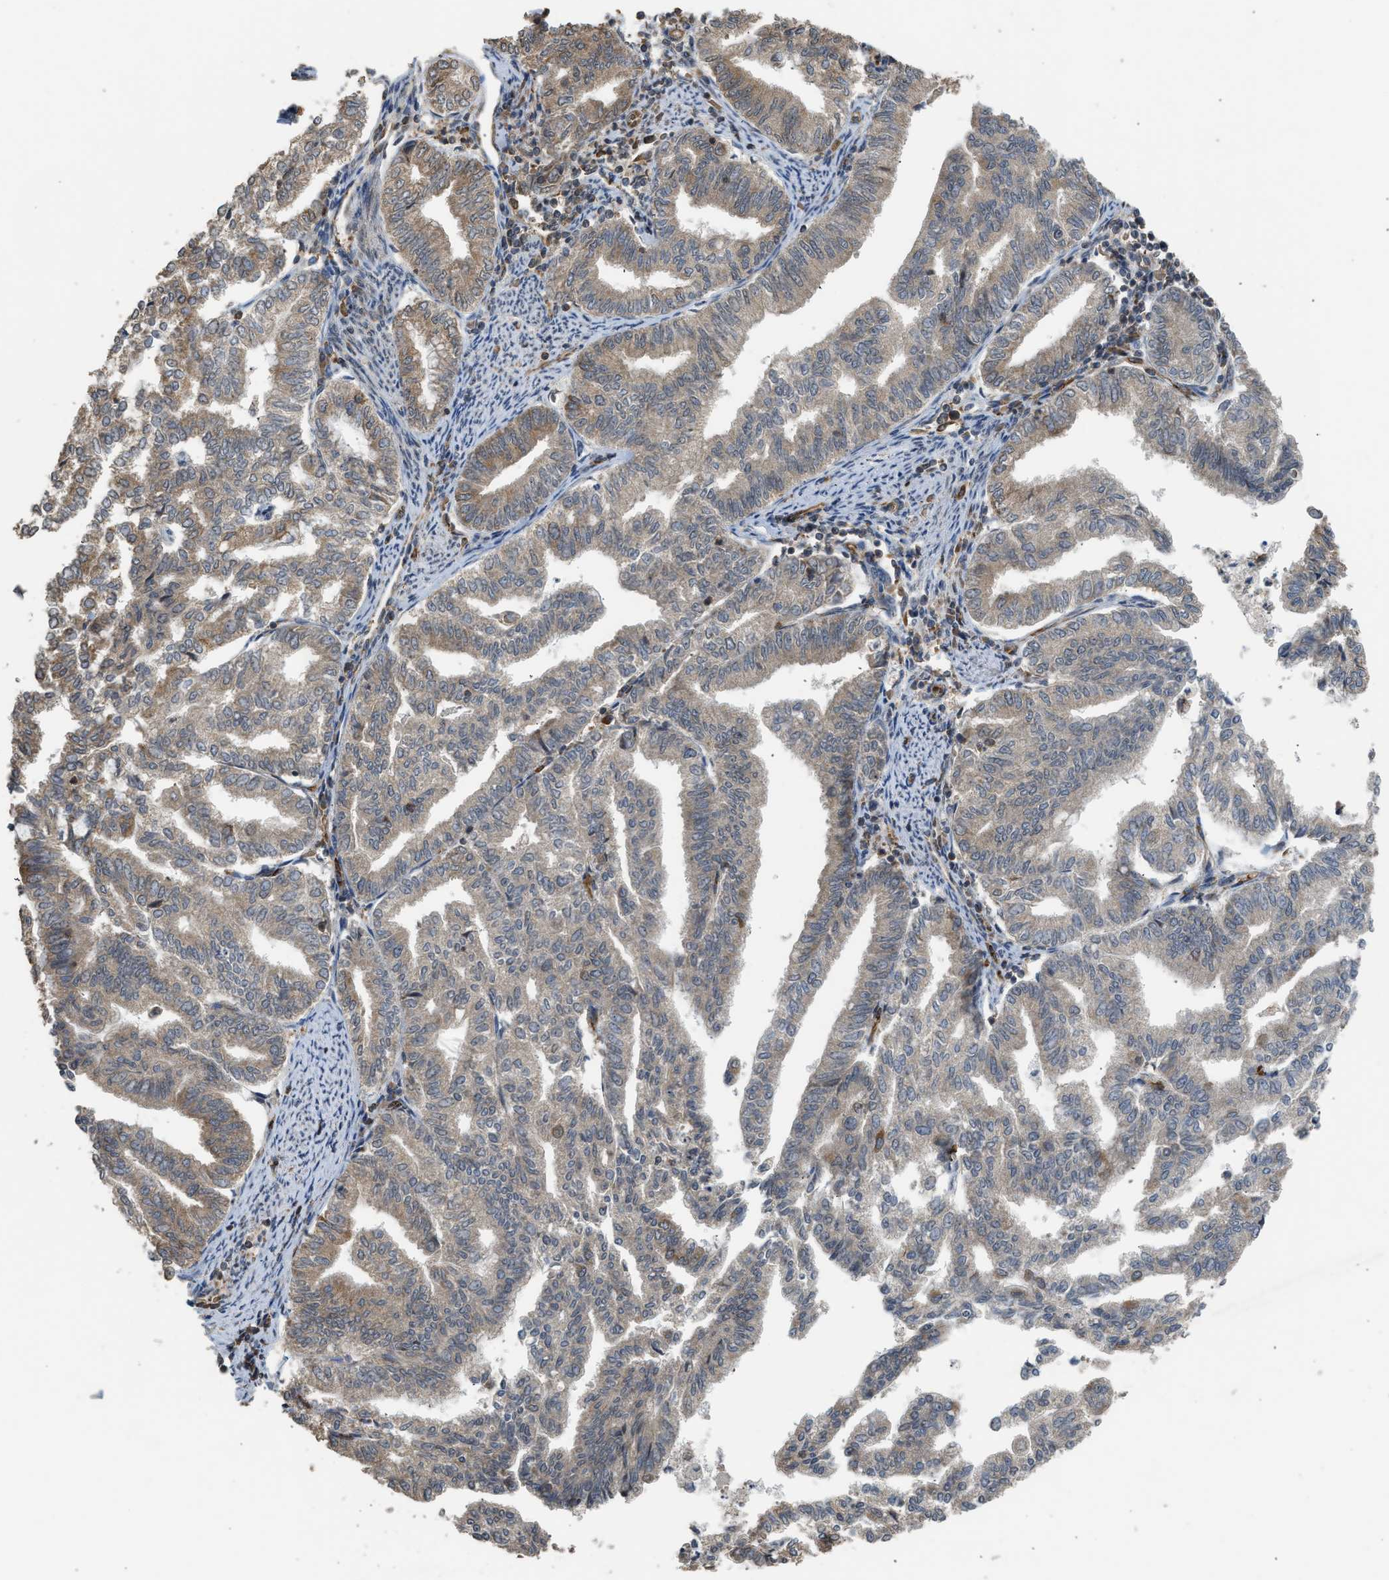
{"staining": {"intensity": "moderate", "quantity": "25%-75%", "location": "cytoplasmic/membranous"}, "tissue": "endometrial cancer", "cell_type": "Tumor cells", "image_type": "cancer", "snomed": [{"axis": "morphology", "description": "Adenocarcinoma, NOS"}, {"axis": "topography", "description": "Endometrium"}], "caption": "Tumor cells show moderate cytoplasmic/membranous staining in about 25%-75% of cells in endometrial cancer (adenocarcinoma). The protein of interest is stained brown, and the nuclei are stained in blue (DAB IHC with brightfield microscopy, high magnification).", "gene": "HIP1R", "patient": {"sex": "female", "age": 79}}